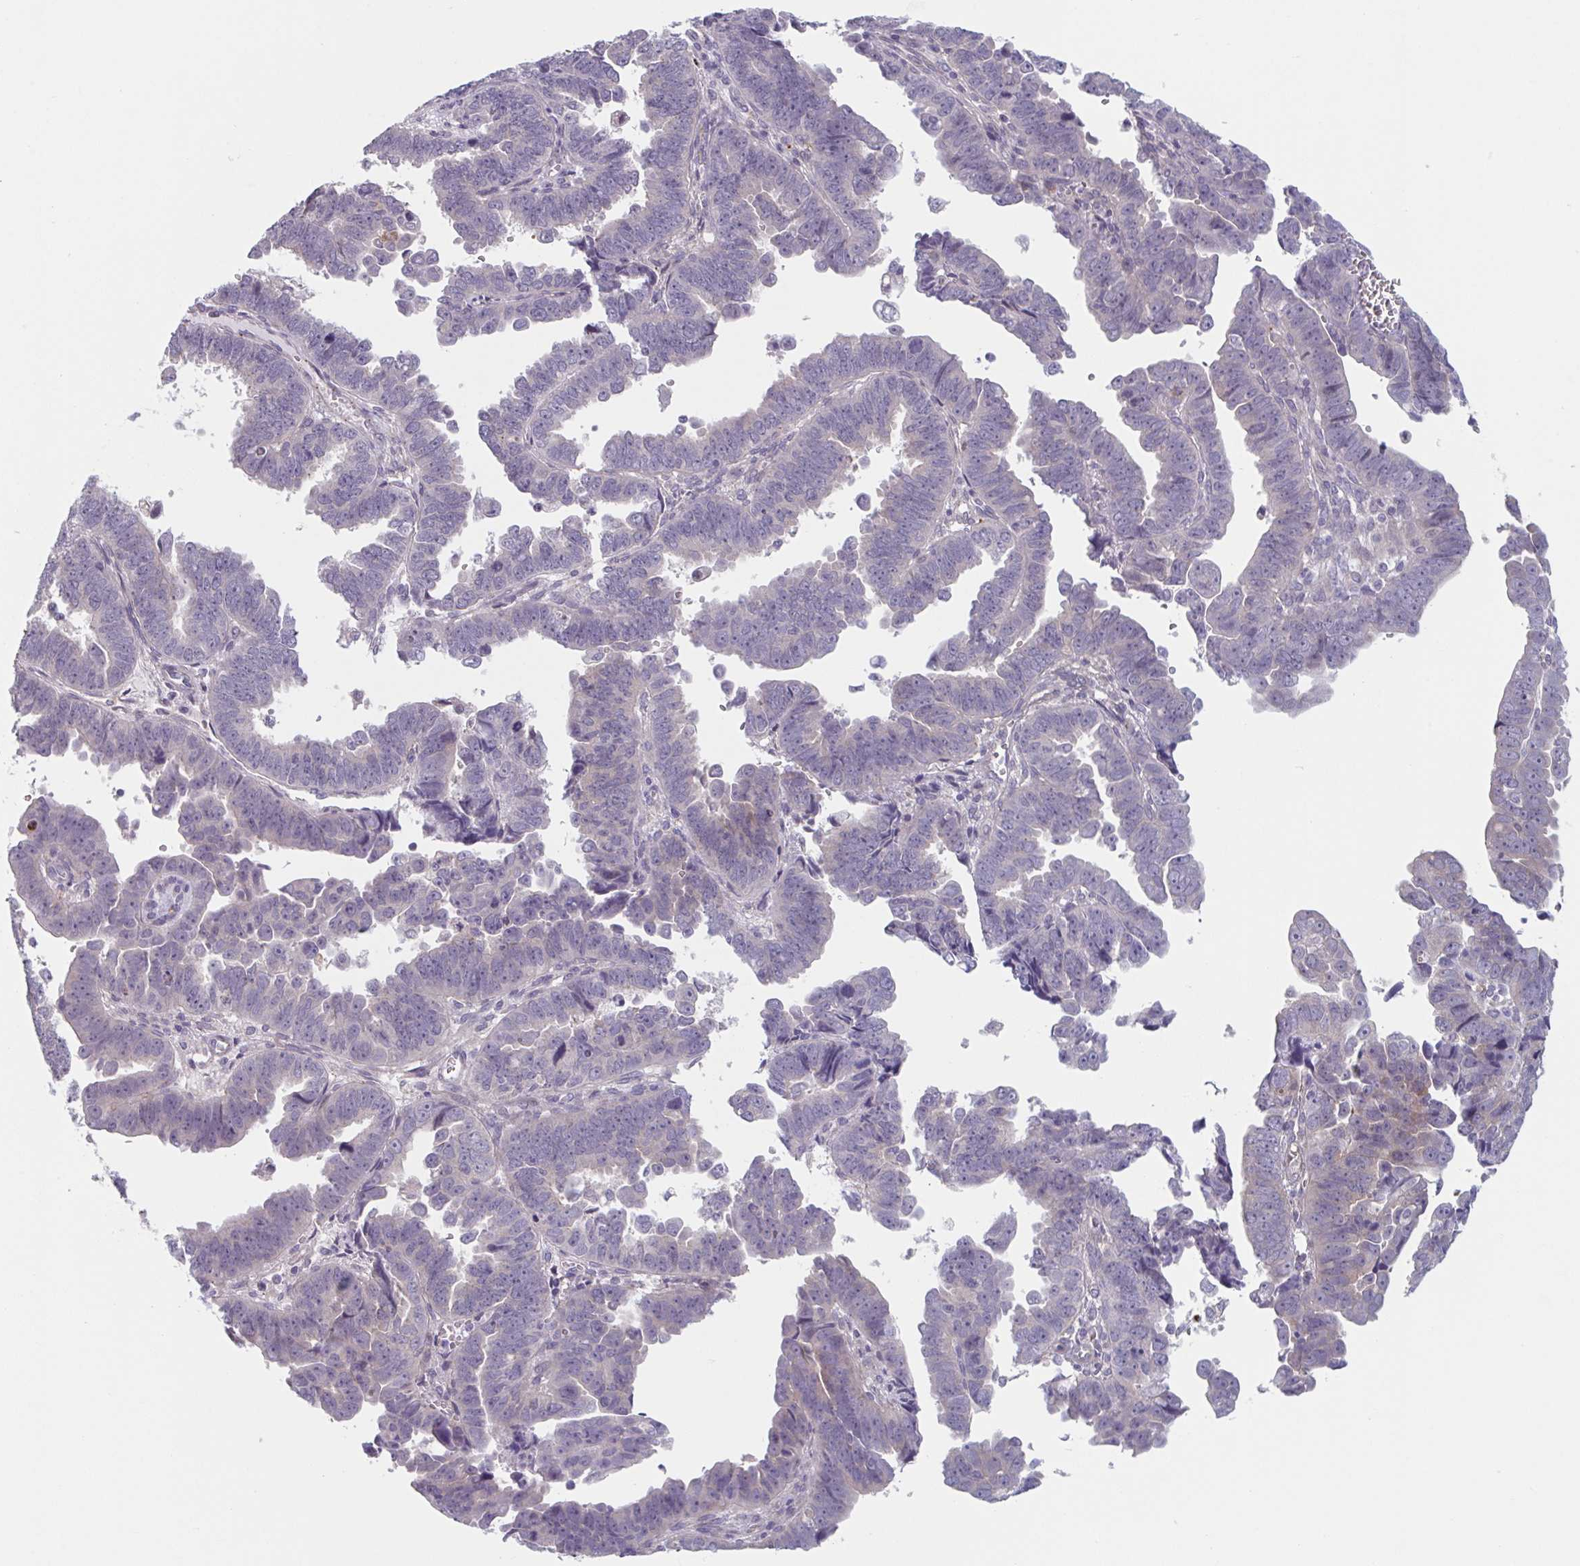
{"staining": {"intensity": "negative", "quantity": "none", "location": "none"}, "tissue": "endometrial cancer", "cell_type": "Tumor cells", "image_type": "cancer", "snomed": [{"axis": "morphology", "description": "Adenocarcinoma, NOS"}, {"axis": "topography", "description": "Endometrium"}], "caption": "The image shows no staining of tumor cells in endometrial adenocarcinoma.", "gene": "TNFSF10", "patient": {"sex": "female", "age": 75}}